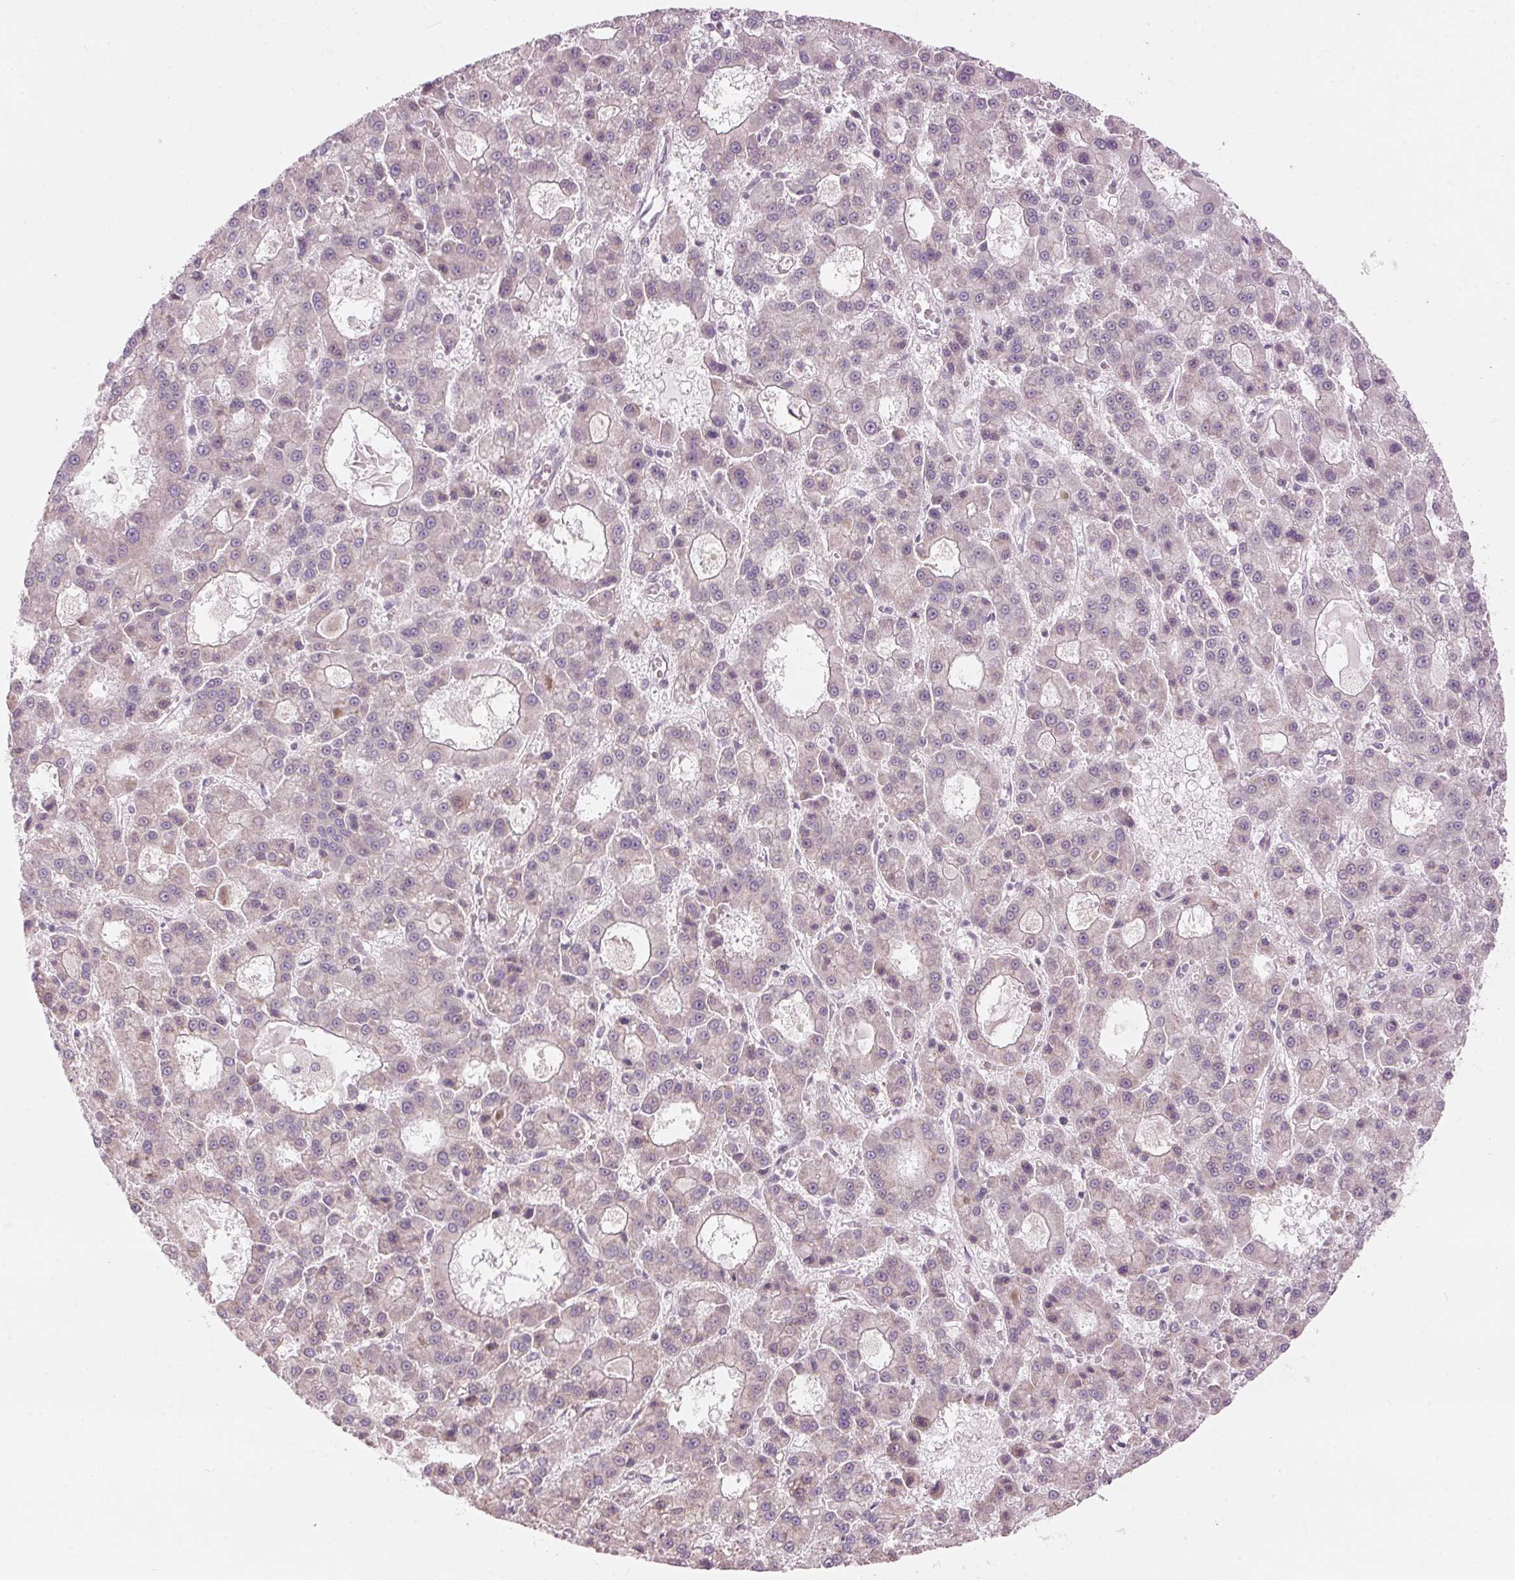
{"staining": {"intensity": "negative", "quantity": "none", "location": "none"}, "tissue": "liver cancer", "cell_type": "Tumor cells", "image_type": "cancer", "snomed": [{"axis": "morphology", "description": "Carcinoma, Hepatocellular, NOS"}, {"axis": "topography", "description": "Liver"}], "caption": "Micrograph shows no protein positivity in tumor cells of hepatocellular carcinoma (liver) tissue.", "gene": "GNMT", "patient": {"sex": "male", "age": 70}}